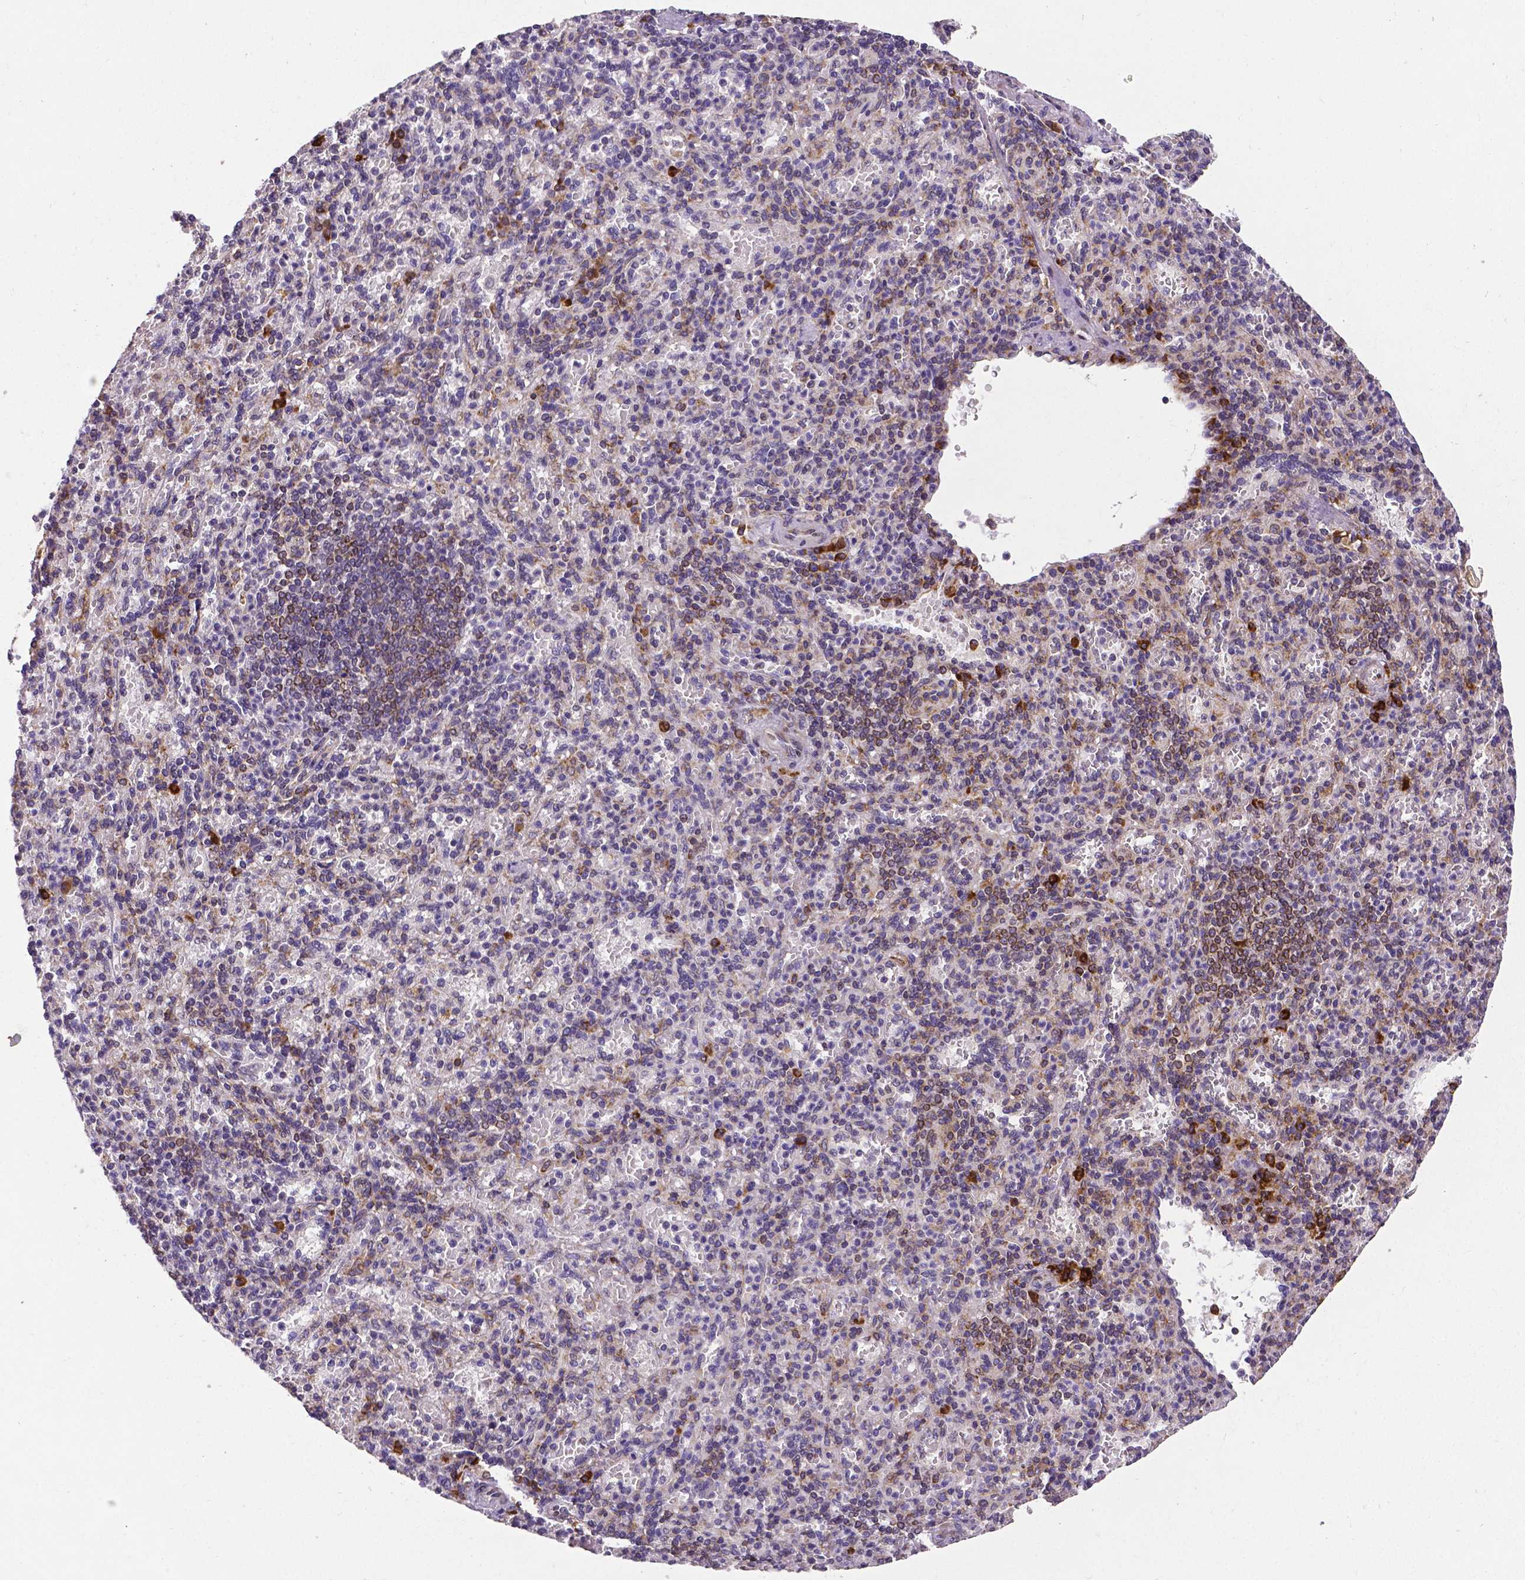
{"staining": {"intensity": "strong", "quantity": "<25%", "location": "cytoplasmic/membranous"}, "tissue": "spleen", "cell_type": "Cells in red pulp", "image_type": "normal", "snomed": [{"axis": "morphology", "description": "Normal tissue, NOS"}, {"axis": "topography", "description": "Spleen"}], "caption": "Immunohistochemistry (IHC) (DAB (3,3'-diaminobenzidine)) staining of benign spleen displays strong cytoplasmic/membranous protein positivity in approximately <25% of cells in red pulp.", "gene": "MTDH", "patient": {"sex": "female", "age": 74}}